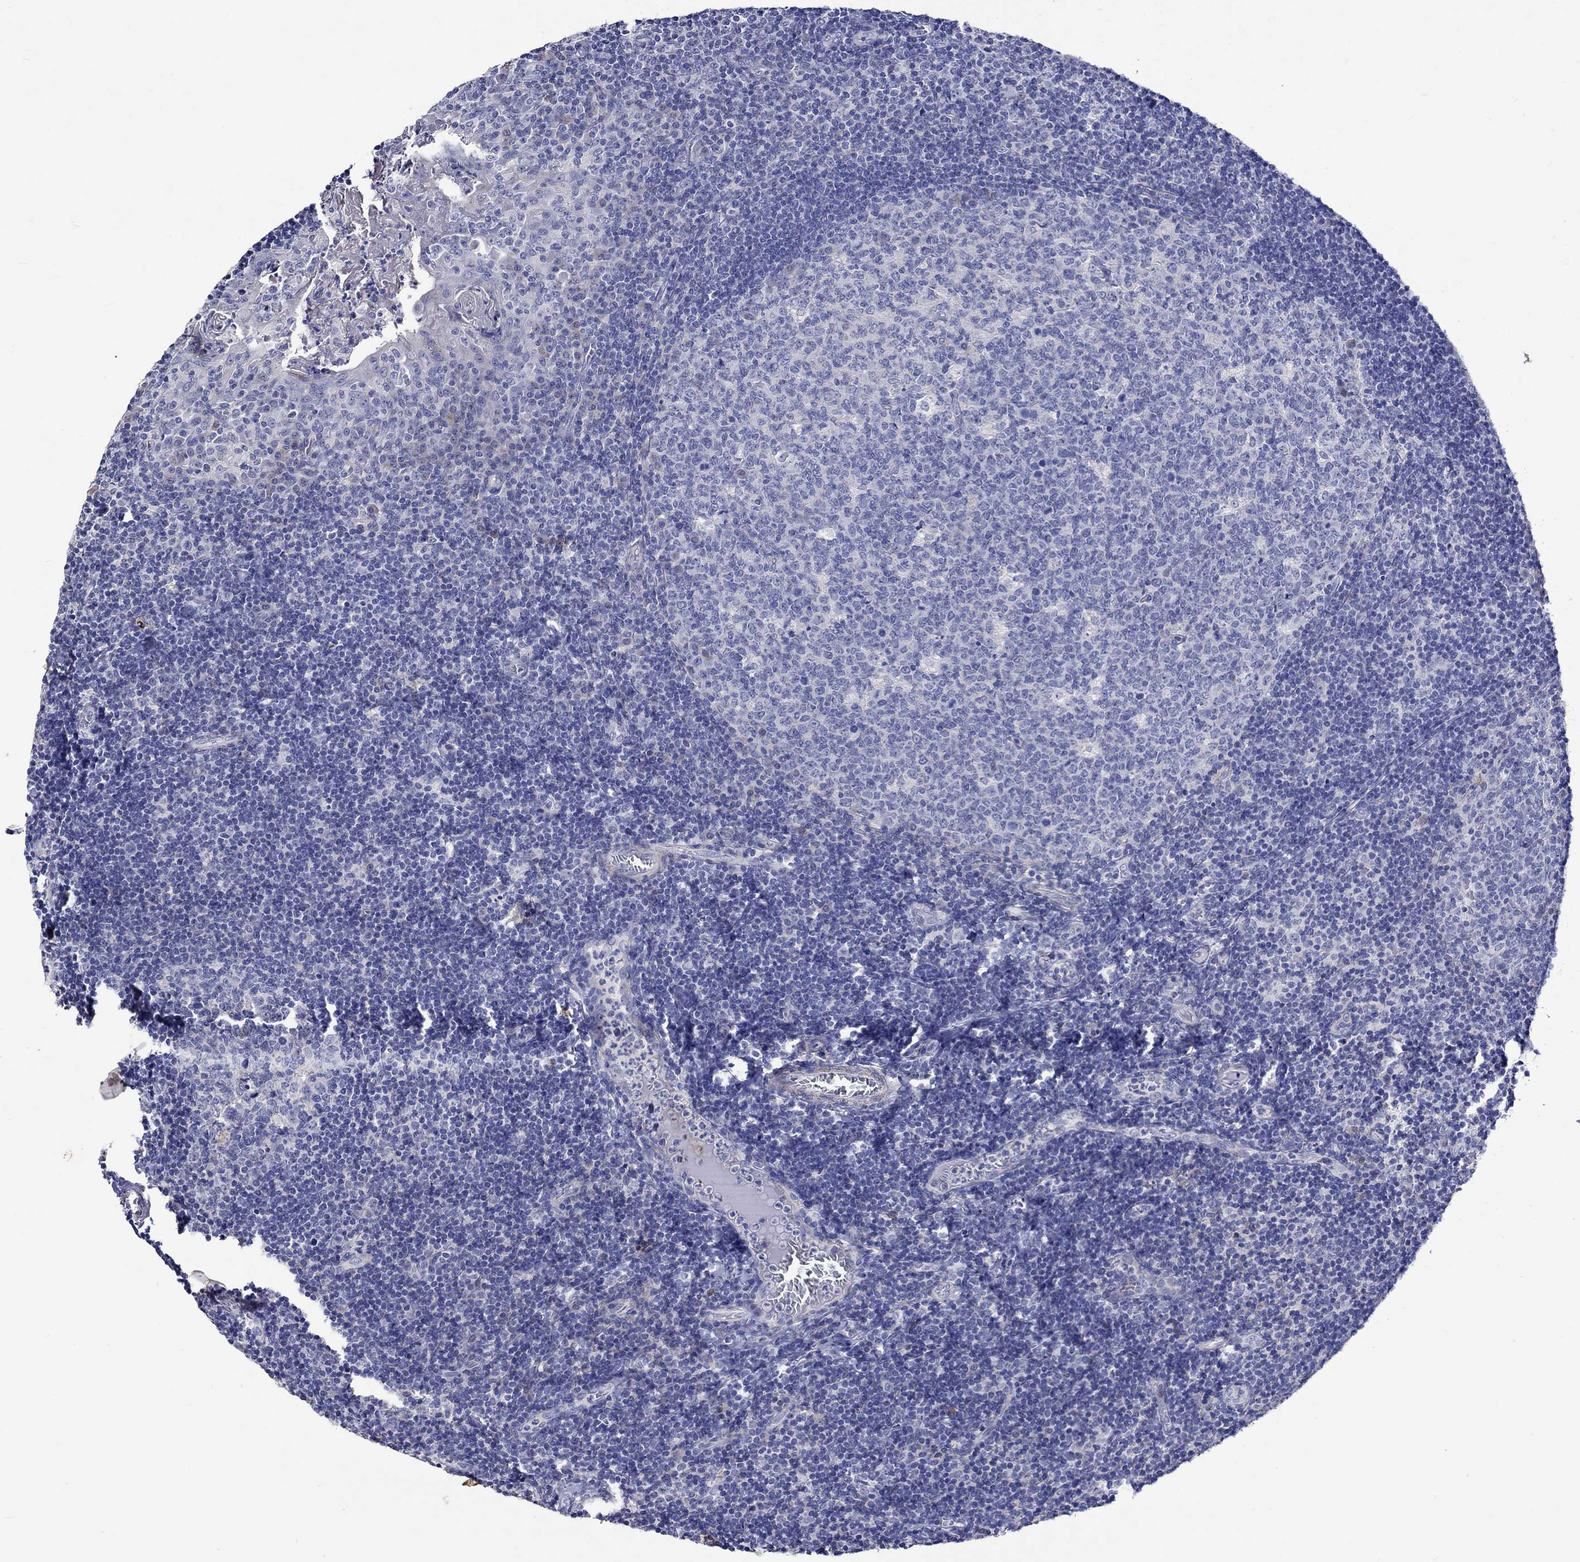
{"staining": {"intensity": "negative", "quantity": "none", "location": "none"}, "tissue": "tonsil", "cell_type": "Germinal center cells", "image_type": "normal", "snomed": [{"axis": "morphology", "description": "Normal tissue, NOS"}, {"axis": "topography", "description": "Tonsil"}], "caption": "Histopathology image shows no protein expression in germinal center cells of unremarkable tonsil.", "gene": "CRYAB", "patient": {"sex": "female", "age": 13}}